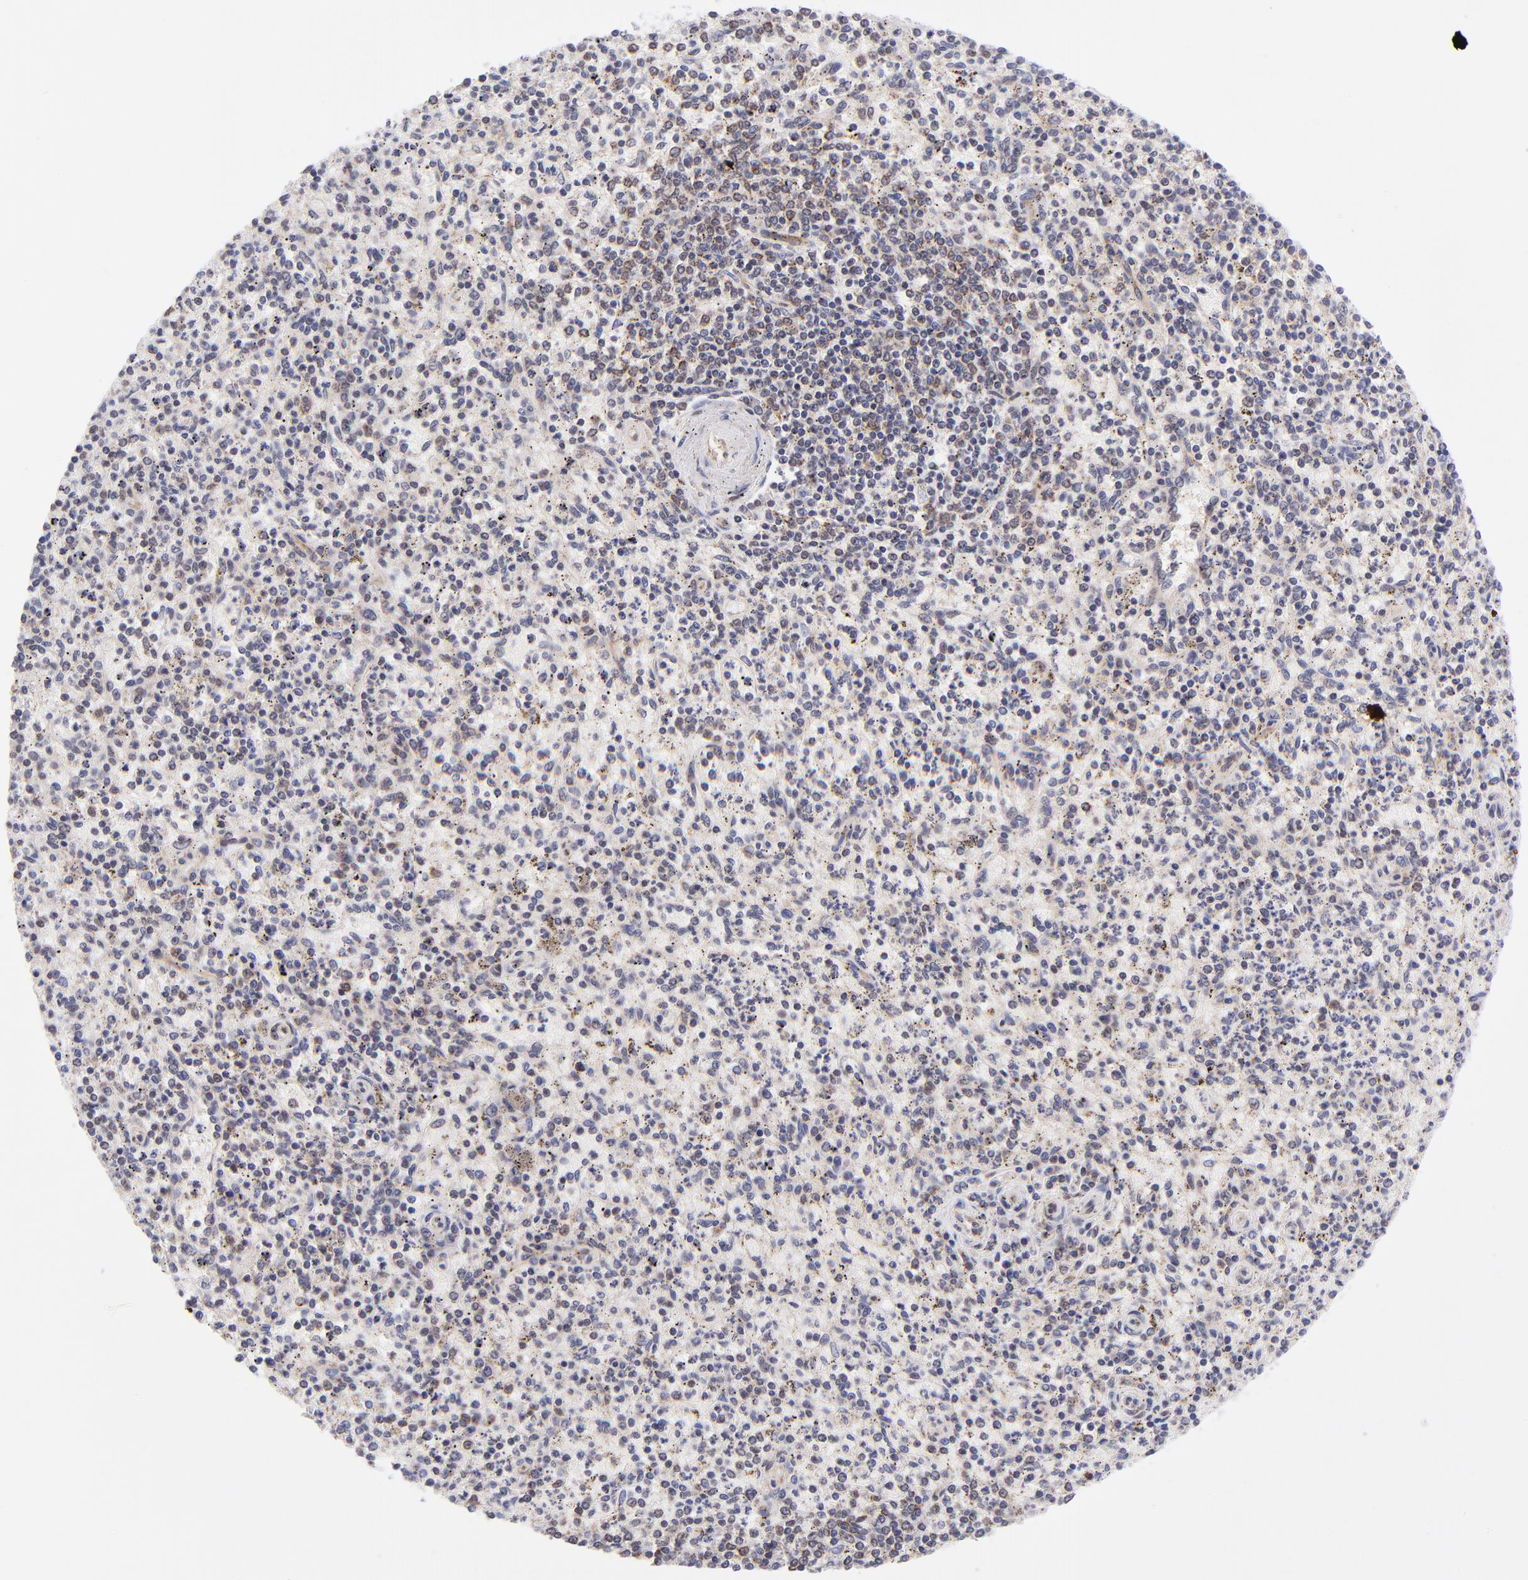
{"staining": {"intensity": "negative", "quantity": "none", "location": "none"}, "tissue": "spleen", "cell_type": "Cells in red pulp", "image_type": "normal", "snomed": [{"axis": "morphology", "description": "Normal tissue, NOS"}, {"axis": "topography", "description": "Spleen"}], "caption": "The IHC micrograph has no significant staining in cells in red pulp of spleen.", "gene": "SOX6", "patient": {"sex": "male", "age": 72}}